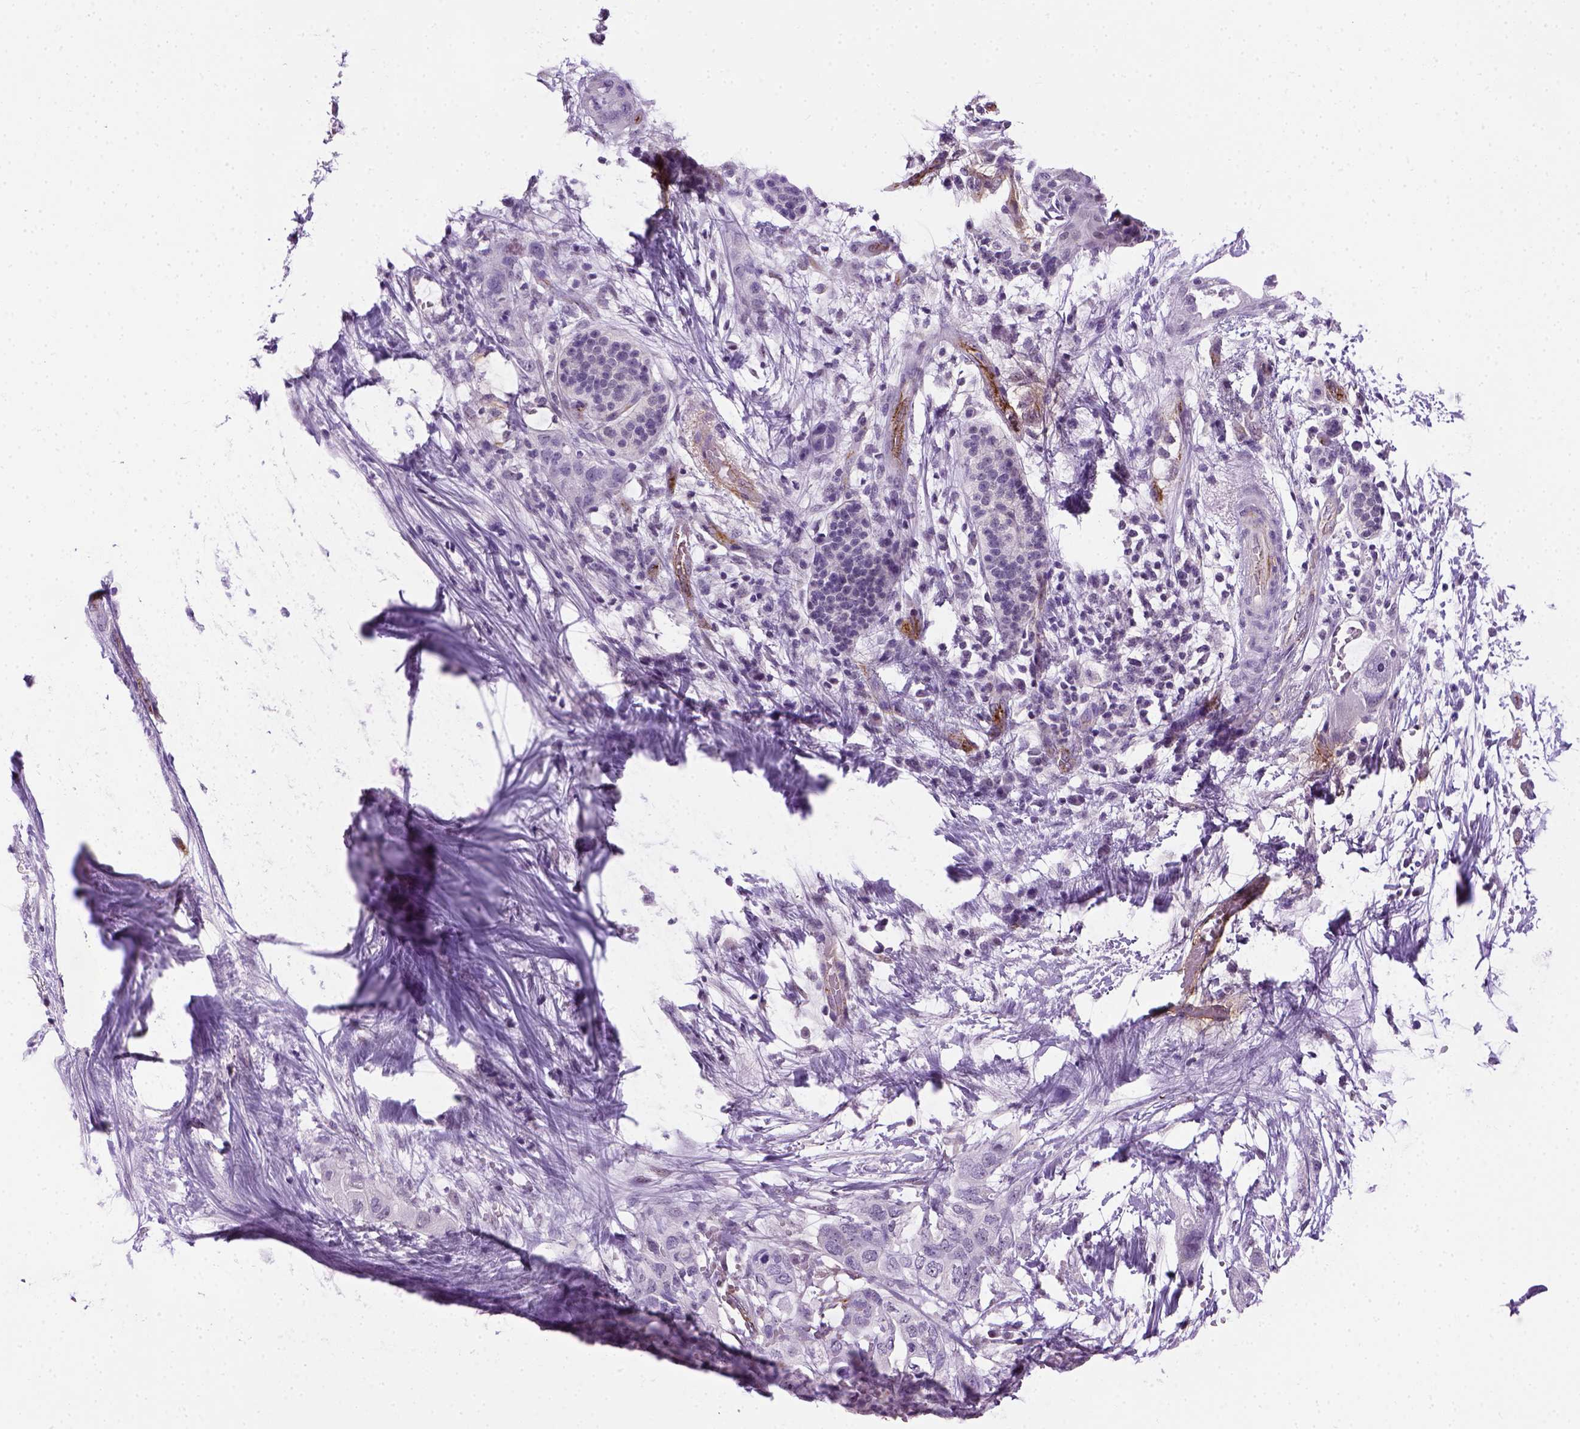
{"staining": {"intensity": "negative", "quantity": "none", "location": "none"}, "tissue": "pancreatic cancer", "cell_type": "Tumor cells", "image_type": "cancer", "snomed": [{"axis": "morphology", "description": "Adenocarcinoma, NOS"}, {"axis": "topography", "description": "Pancreas"}], "caption": "Photomicrograph shows no significant protein positivity in tumor cells of pancreatic cancer (adenocarcinoma).", "gene": "VWF", "patient": {"sex": "female", "age": 72}}